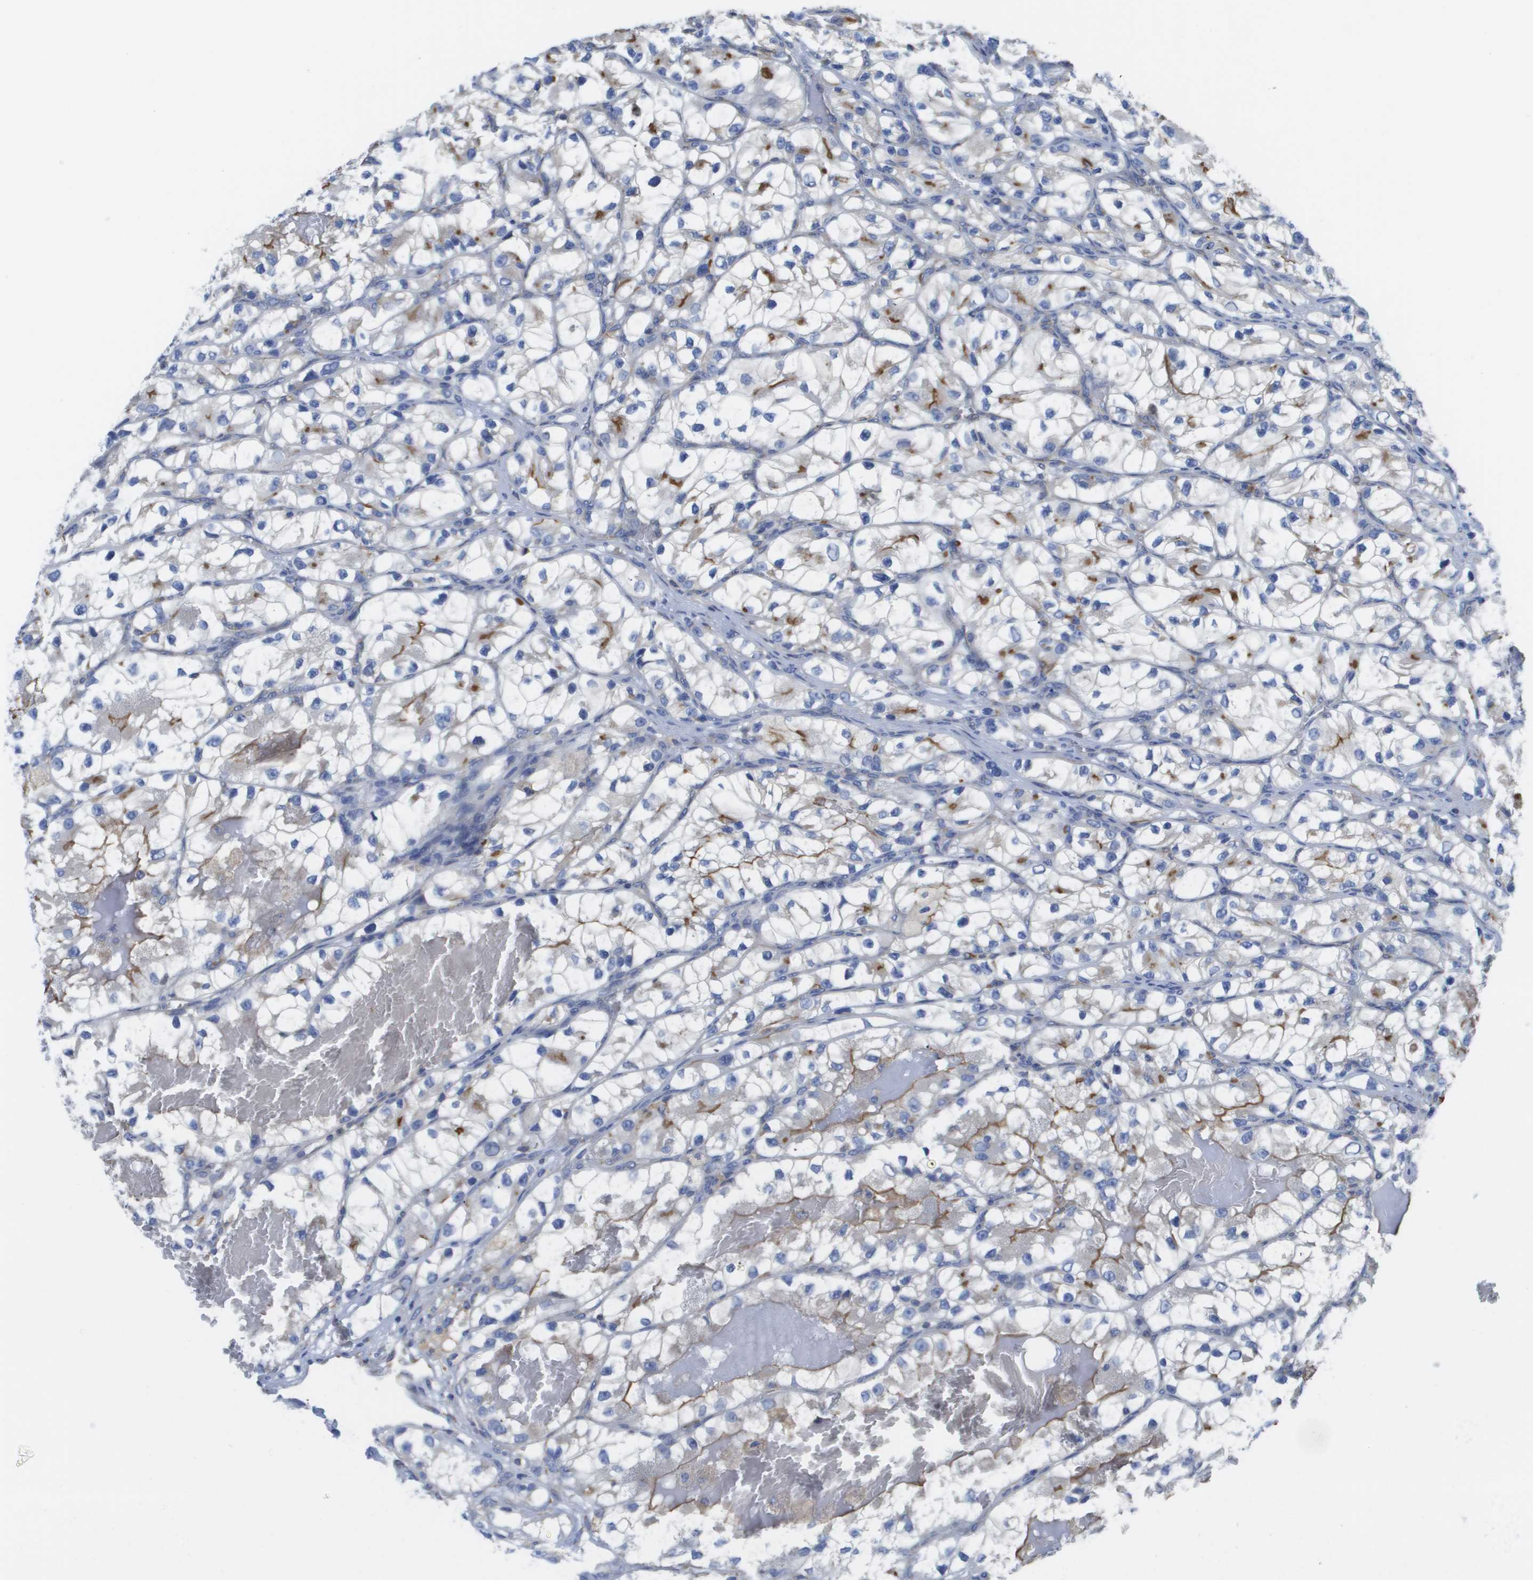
{"staining": {"intensity": "moderate", "quantity": "<25%", "location": "cytoplasmic/membranous"}, "tissue": "renal cancer", "cell_type": "Tumor cells", "image_type": "cancer", "snomed": [{"axis": "morphology", "description": "Adenocarcinoma, NOS"}, {"axis": "topography", "description": "Kidney"}], "caption": "This micrograph reveals immunohistochemistry staining of renal adenocarcinoma, with low moderate cytoplasmic/membranous staining in about <25% of tumor cells.", "gene": "SDR42E1", "patient": {"sex": "female", "age": 57}}